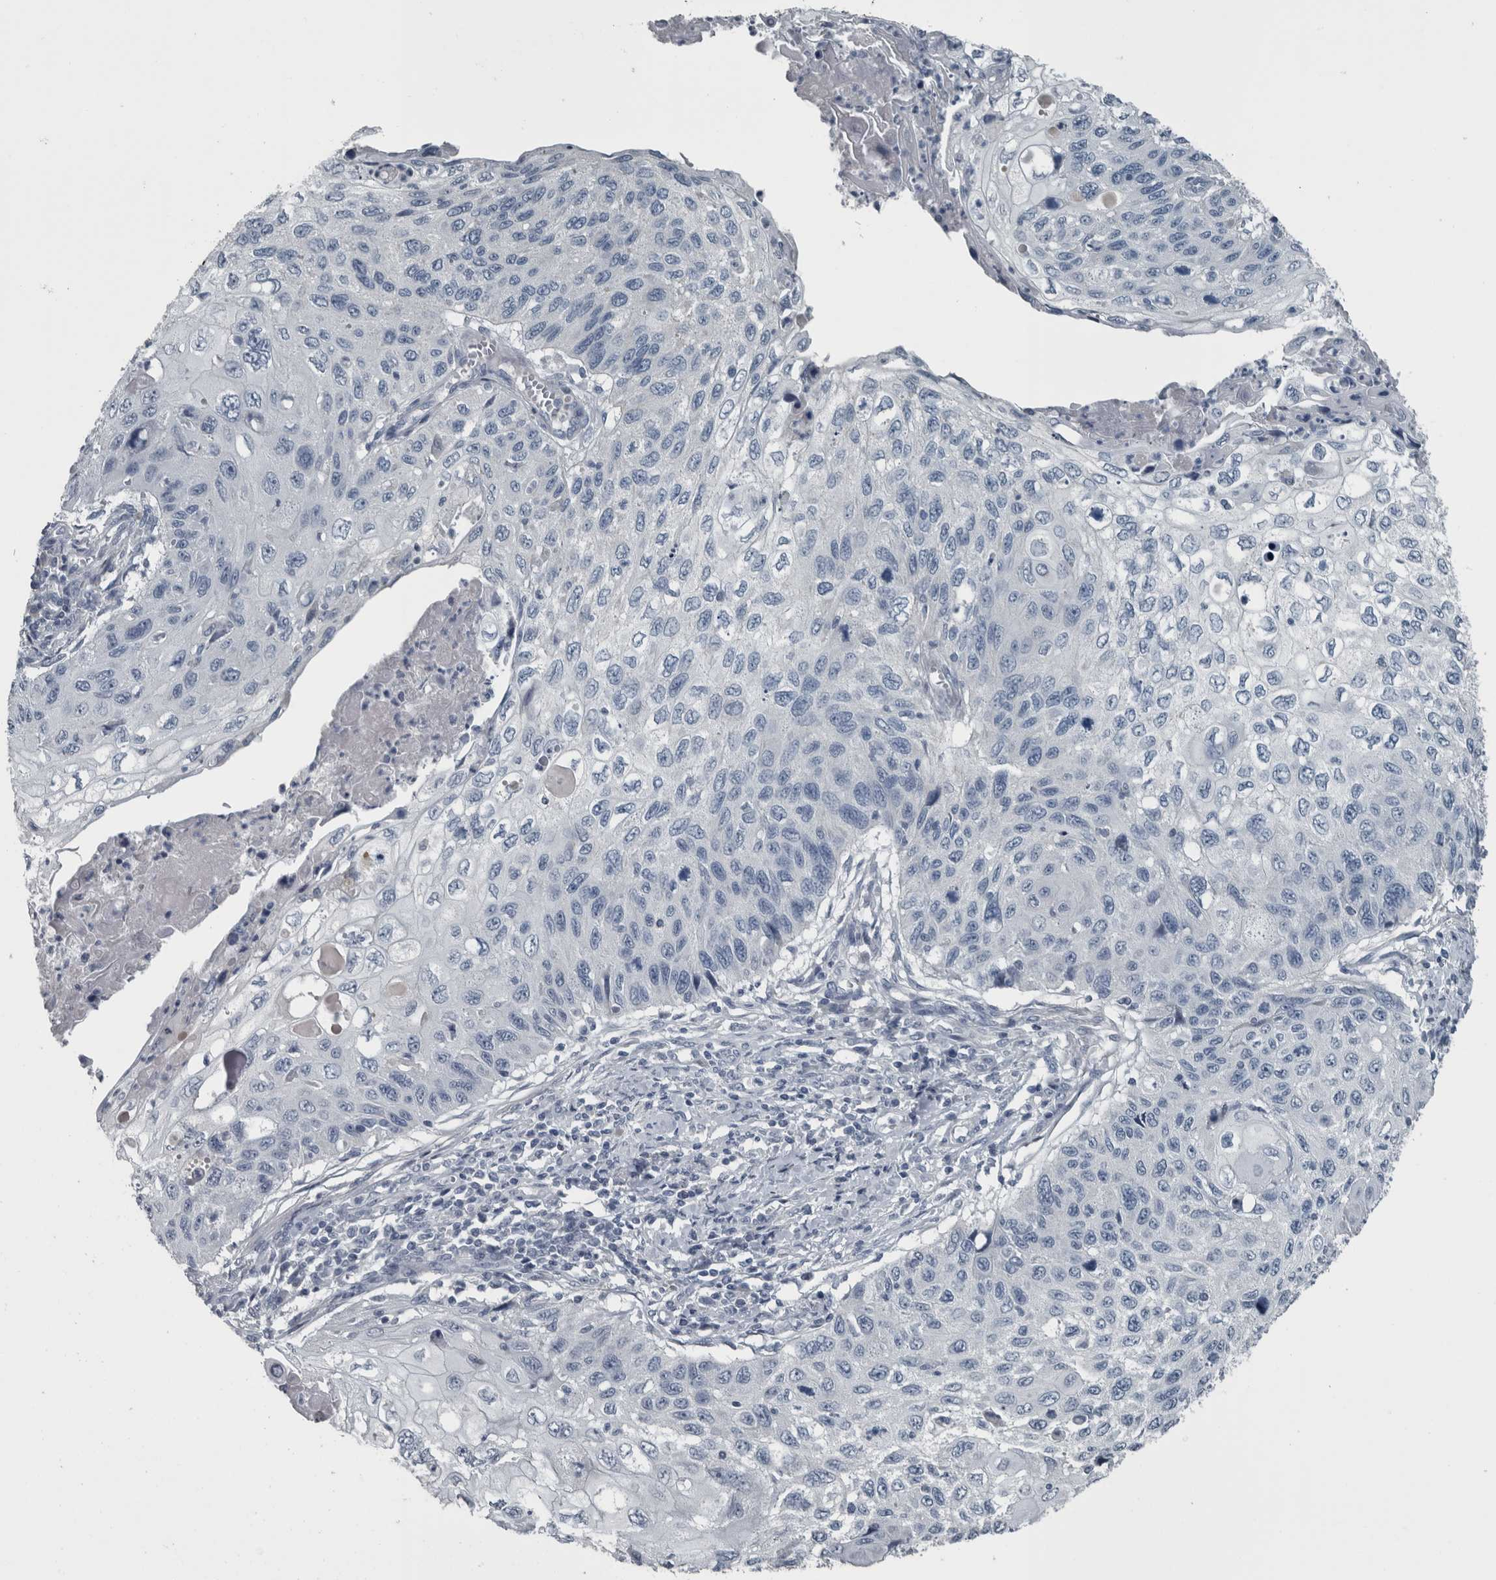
{"staining": {"intensity": "negative", "quantity": "none", "location": "none"}, "tissue": "cervical cancer", "cell_type": "Tumor cells", "image_type": "cancer", "snomed": [{"axis": "morphology", "description": "Squamous cell carcinoma, NOS"}, {"axis": "topography", "description": "Cervix"}], "caption": "IHC of squamous cell carcinoma (cervical) shows no positivity in tumor cells.", "gene": "KRT20", "patient": {"sex": "female", "age": 70}}